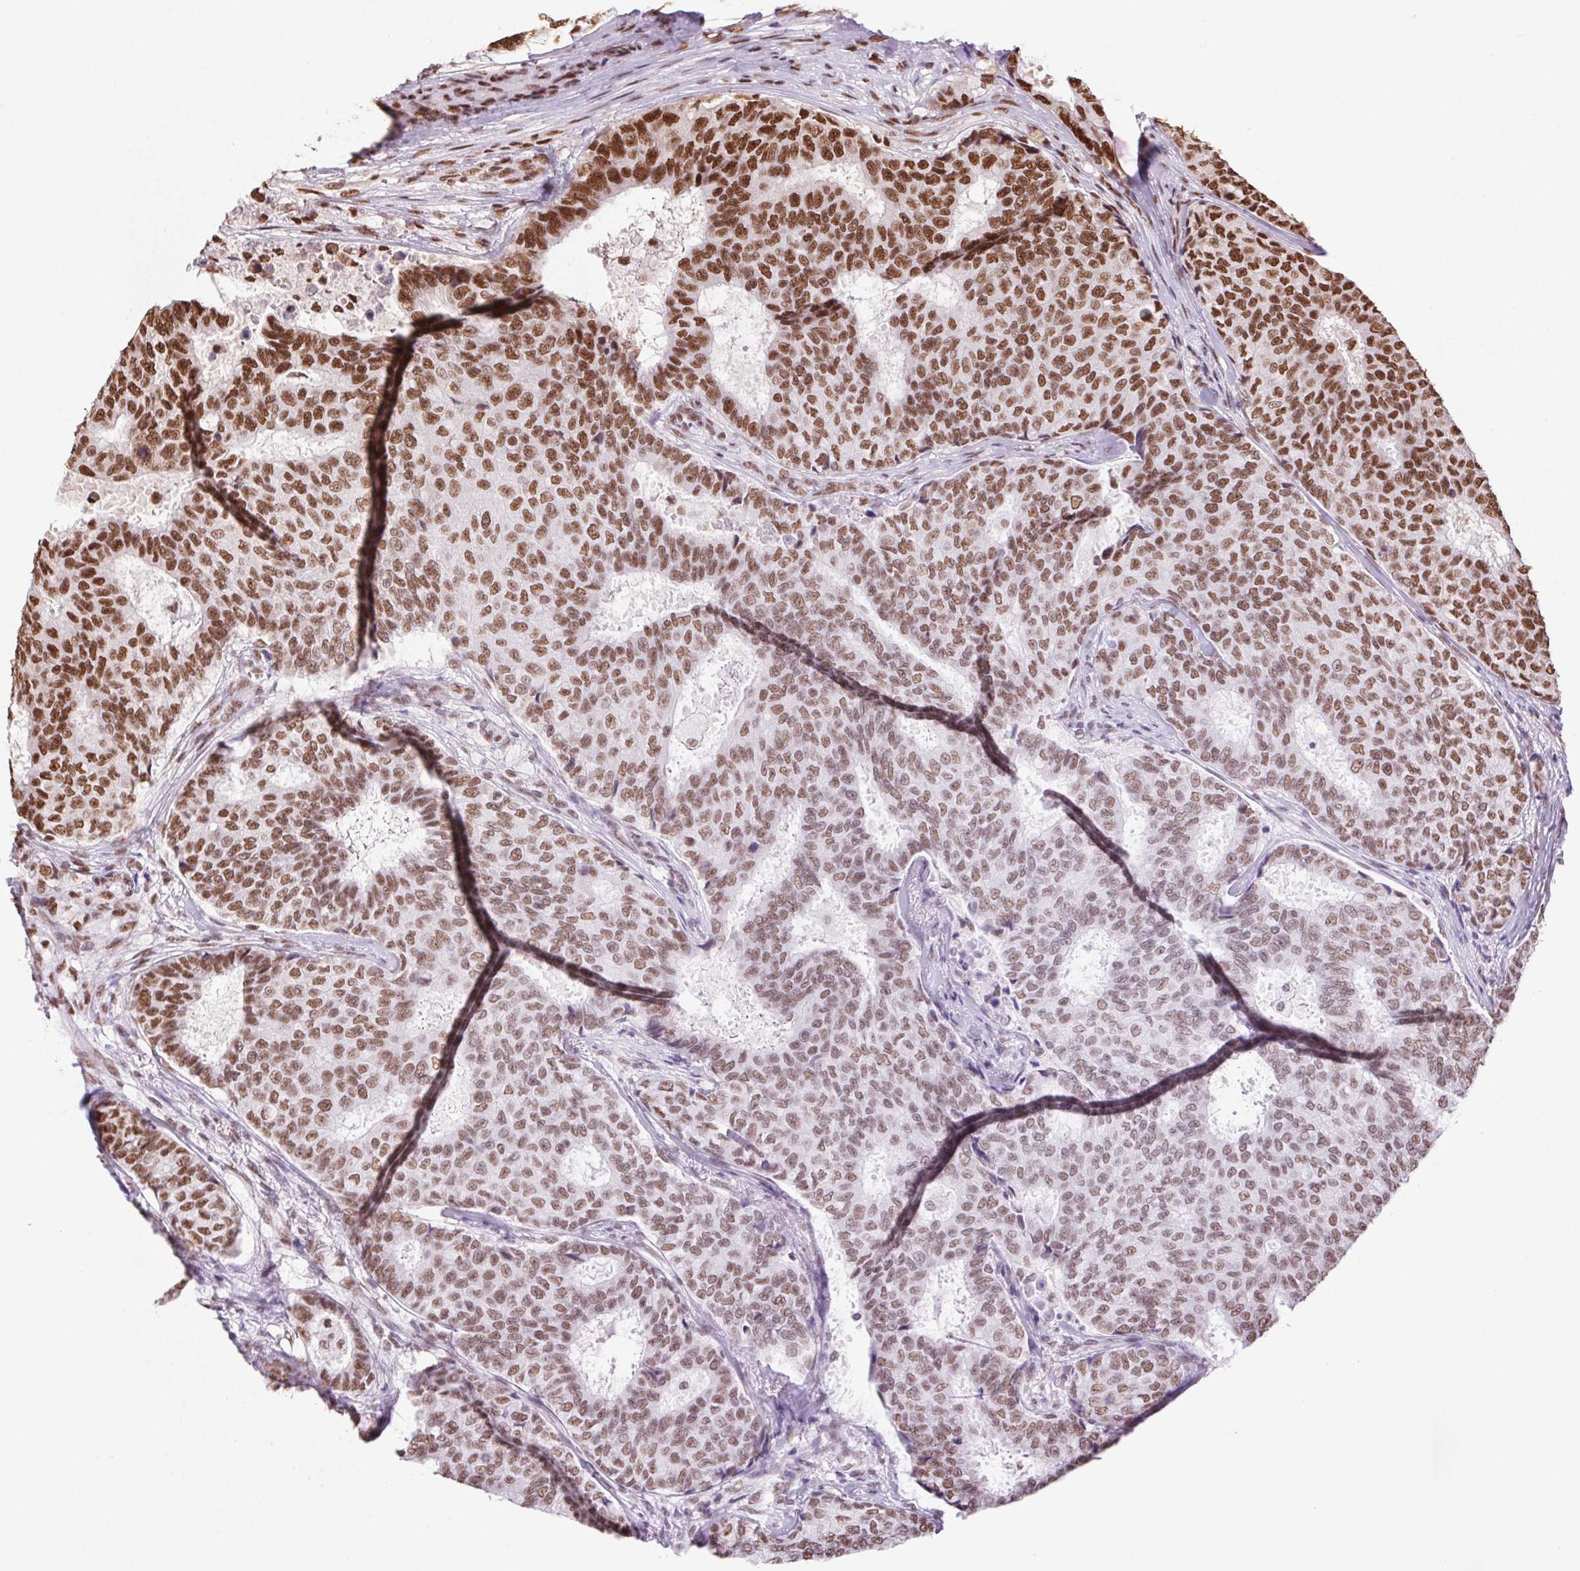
{"staining": {"intensity": "strong", "quantity": "25%-75%", "location": "nuclear"}, "tissue": "breast cancer", "cell_type": "Tumor cells", "image_type": "cancer", "snomed": [{"axis": "morphology", "description": "Duct carcinoma"}, {"axis": "topography", "description": "Breast"}], "caption": "A micrograph of infiltrating ductal carcinoma (breast) stained for a protein displays strong nuclear brown staining in tumor cells.", "gene": "ZNF207", "patient": {"sex": "female", "age": 75}}